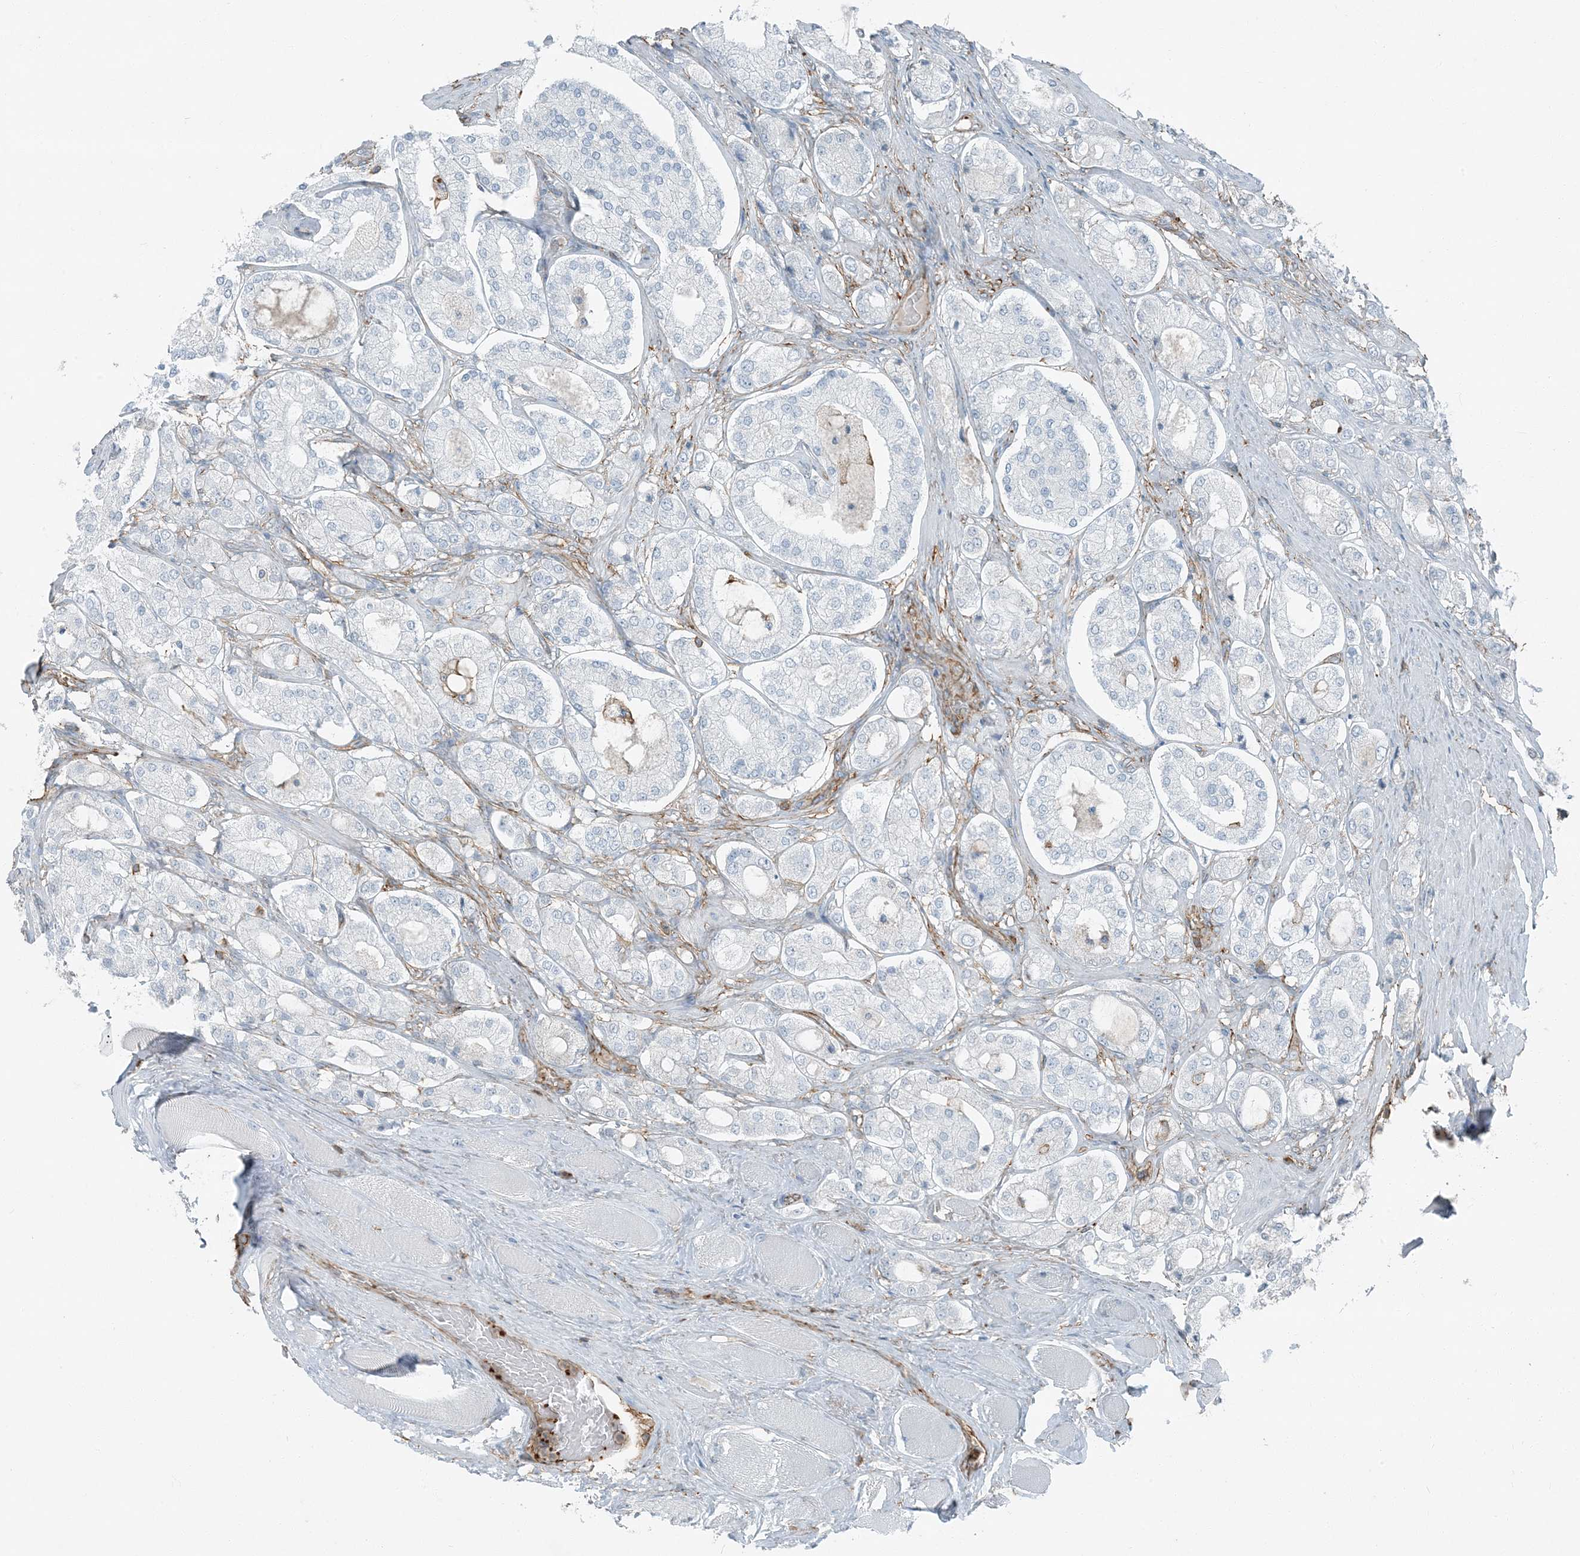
{"staining": {"intensity": "negative", "quantity": "none", "location": "none"}, "tissue": "prostate cancer", "cell_type": "Tumor cells", "image_type": "cancer", "snomed": [{"axis": "morphology", "description": "Adenocarcinoma, High grade"}, {"axis": "topography", "description": "Prostate"}], "caption": "Prostate high-grade adenocarcinoma stained for a protein using immunohistochemistry reveals no positivity tumor cells.", "gene": "APOBEC3C", "patient": {"sex": "male", "age": 65}}